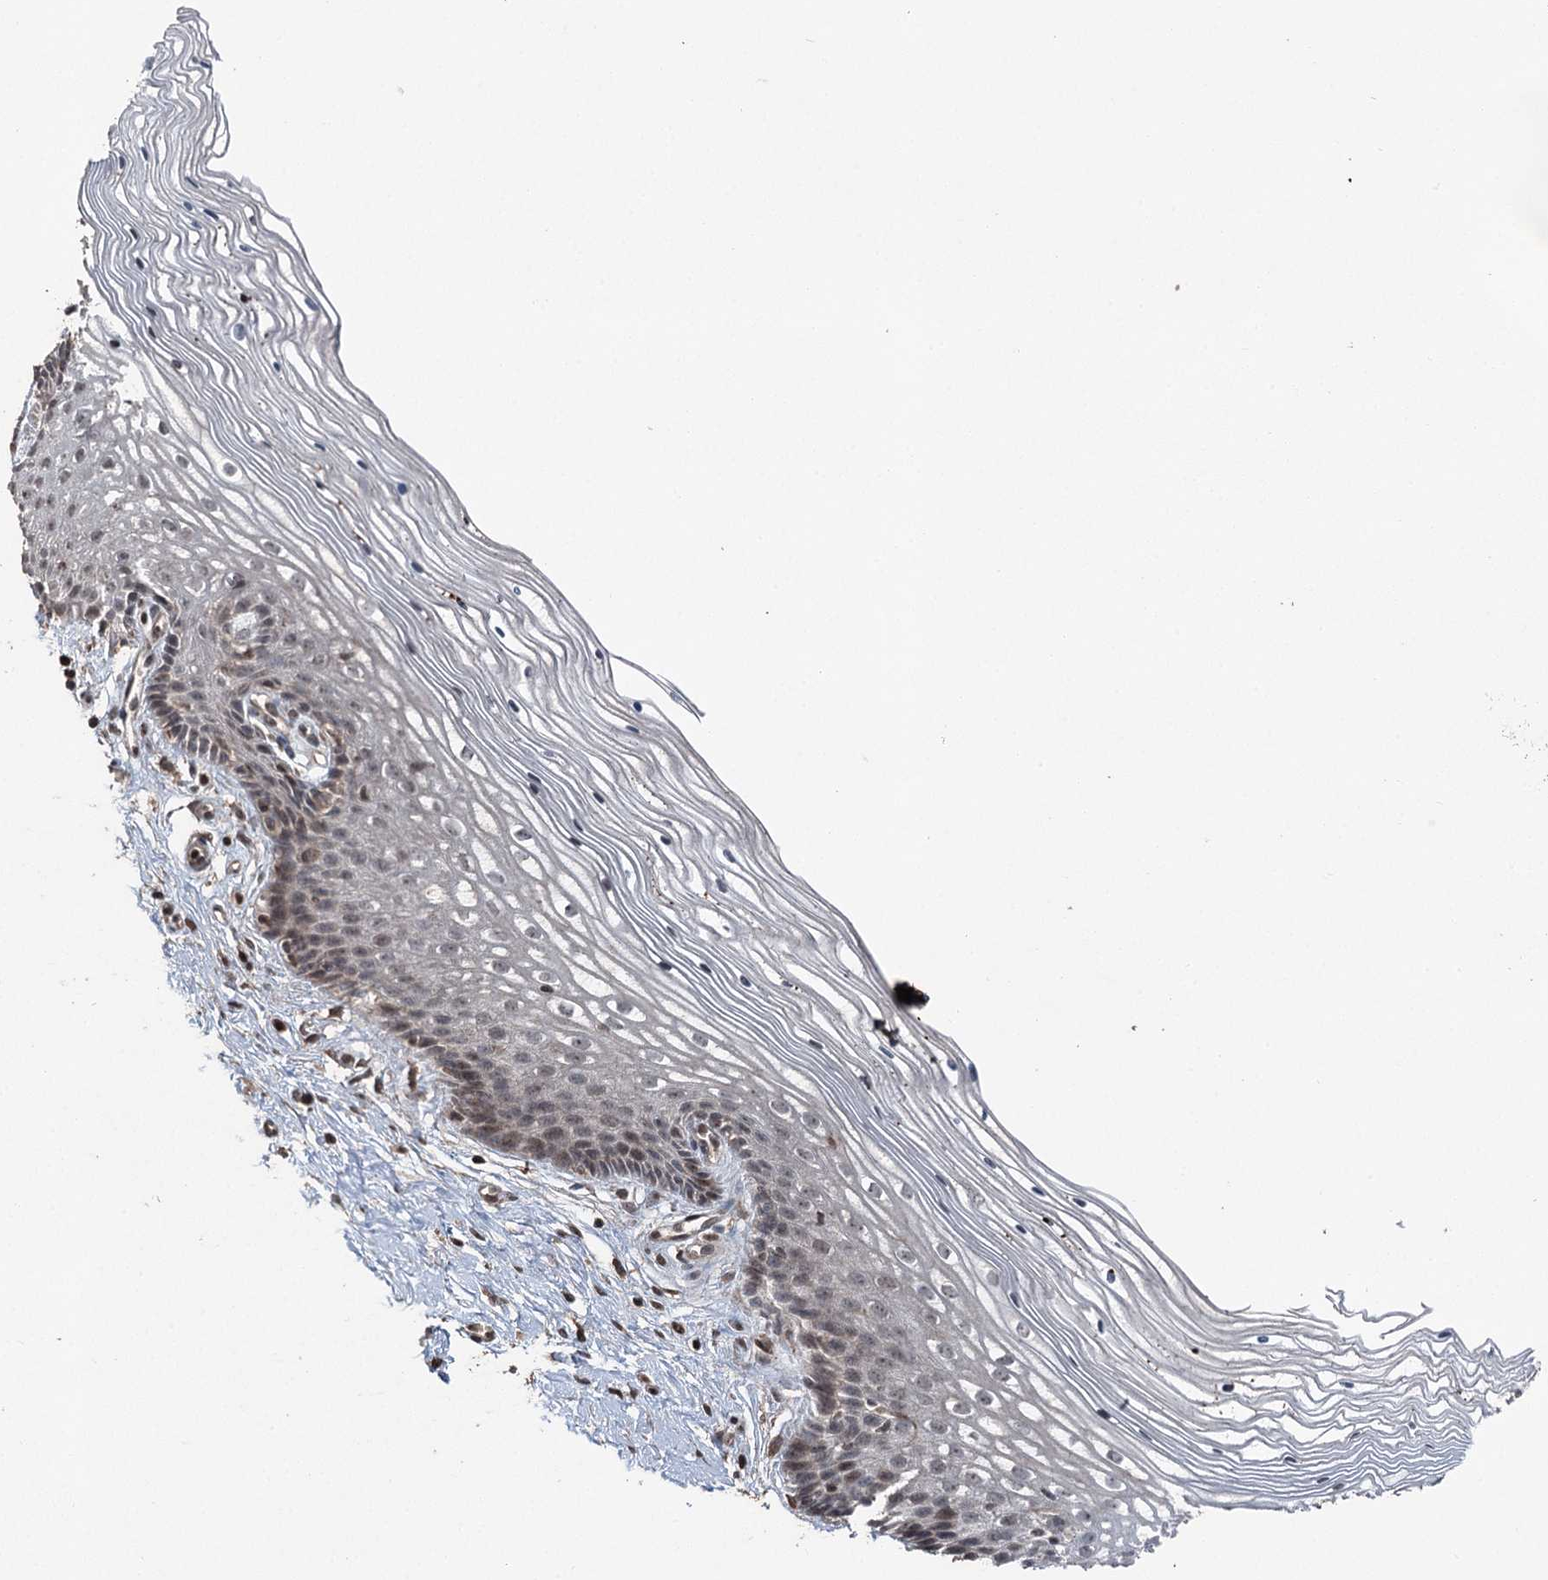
{"staining": {"intensity": "weak", "quantity": "<25%", "location": "cytoplasmic/membranous"}, "tissue": "cervix", "cell_type": "Glandular cells", "image_type": "normal", "snomed": [{"axis": "morphology", "description": "Normal tissue, NOS"}, {"axis": "topography", "description": "Cervix"}], "caption": "Image shows no protein staining in glandular cells of normal cervix.", "gene": "CCDC82", "patient": {"sex": "female", "age": 33}}